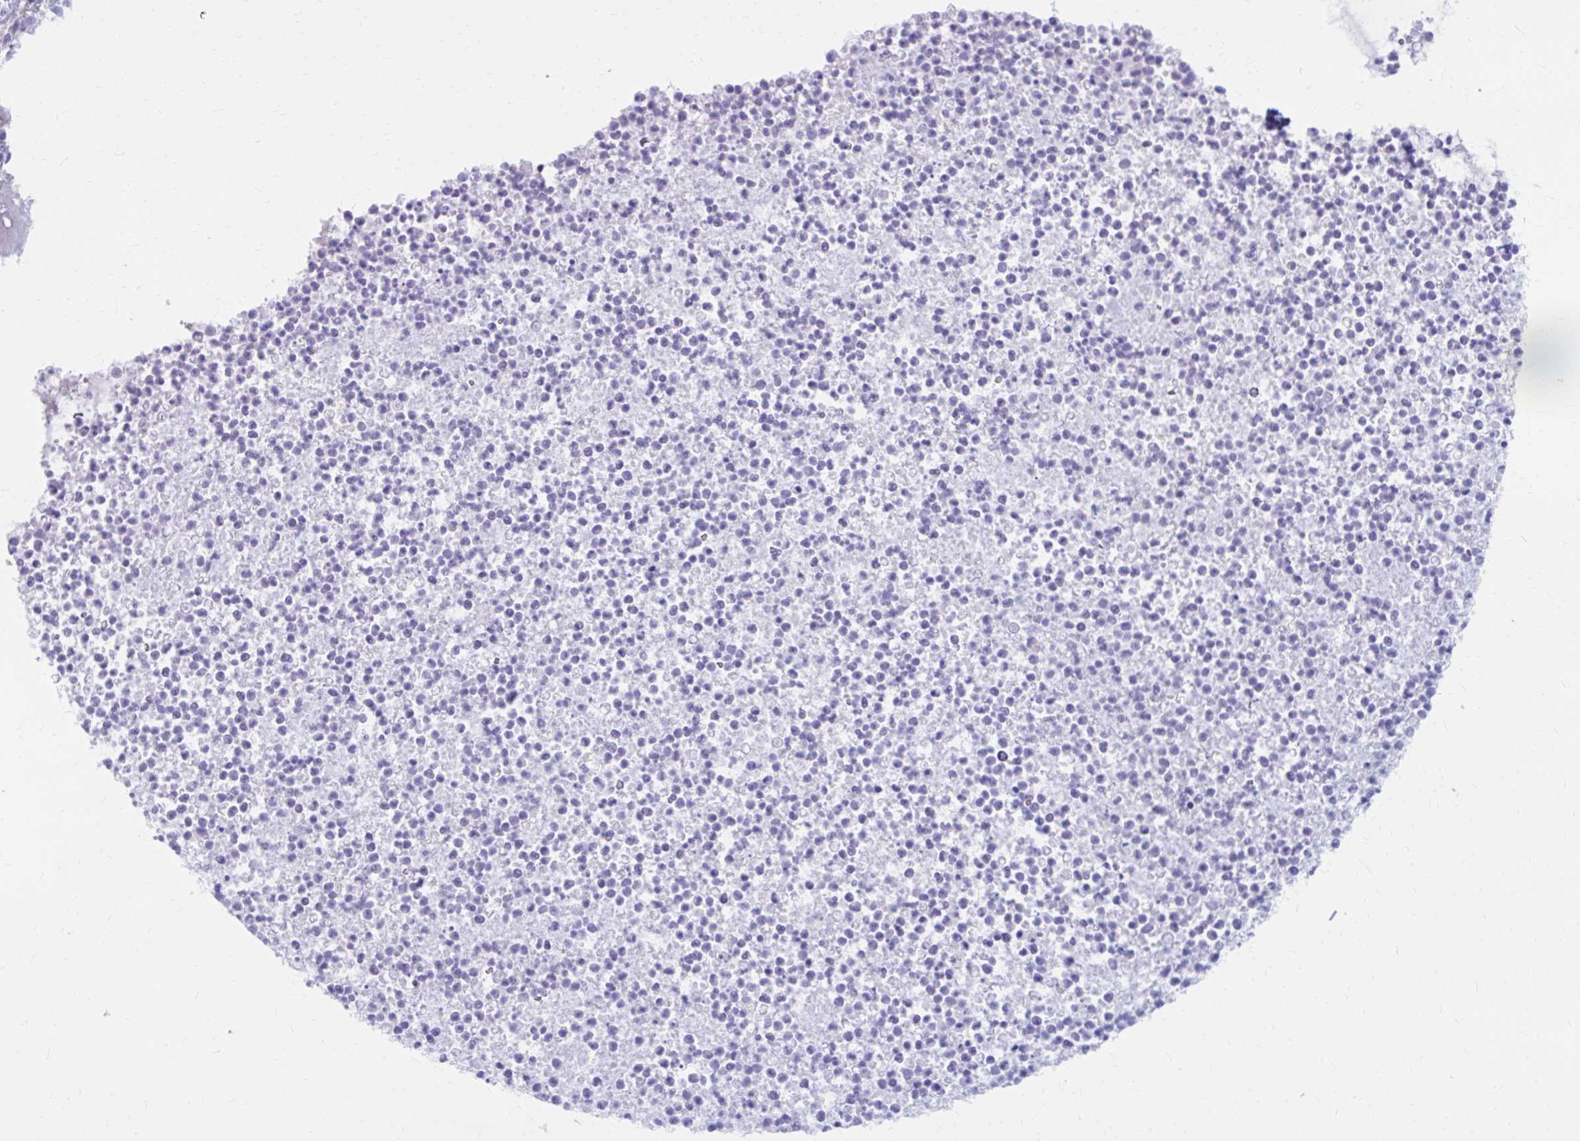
{"staining": {"intensity": "negative", "quantity": "none", "location": "none"}, "tissue": "bronchus", "cell_type": "Respiratory epithelial cells", "image_type": "normal", "snomed": [{"axis": "morphology", "description": "Normal tissue, NOS"}, {"axis": "topography", "description": "Cartilage tissue"}, {"axis": "topography", "description": "Bronchus"}], "caption": "DAB immunohistochemical staining of benign bronchus displays no significant staining in respiratory epithelial cells. Nuclei are stained in blue.", "gene": "RADIL", "patient": {"sex": "male", "age": 56}}